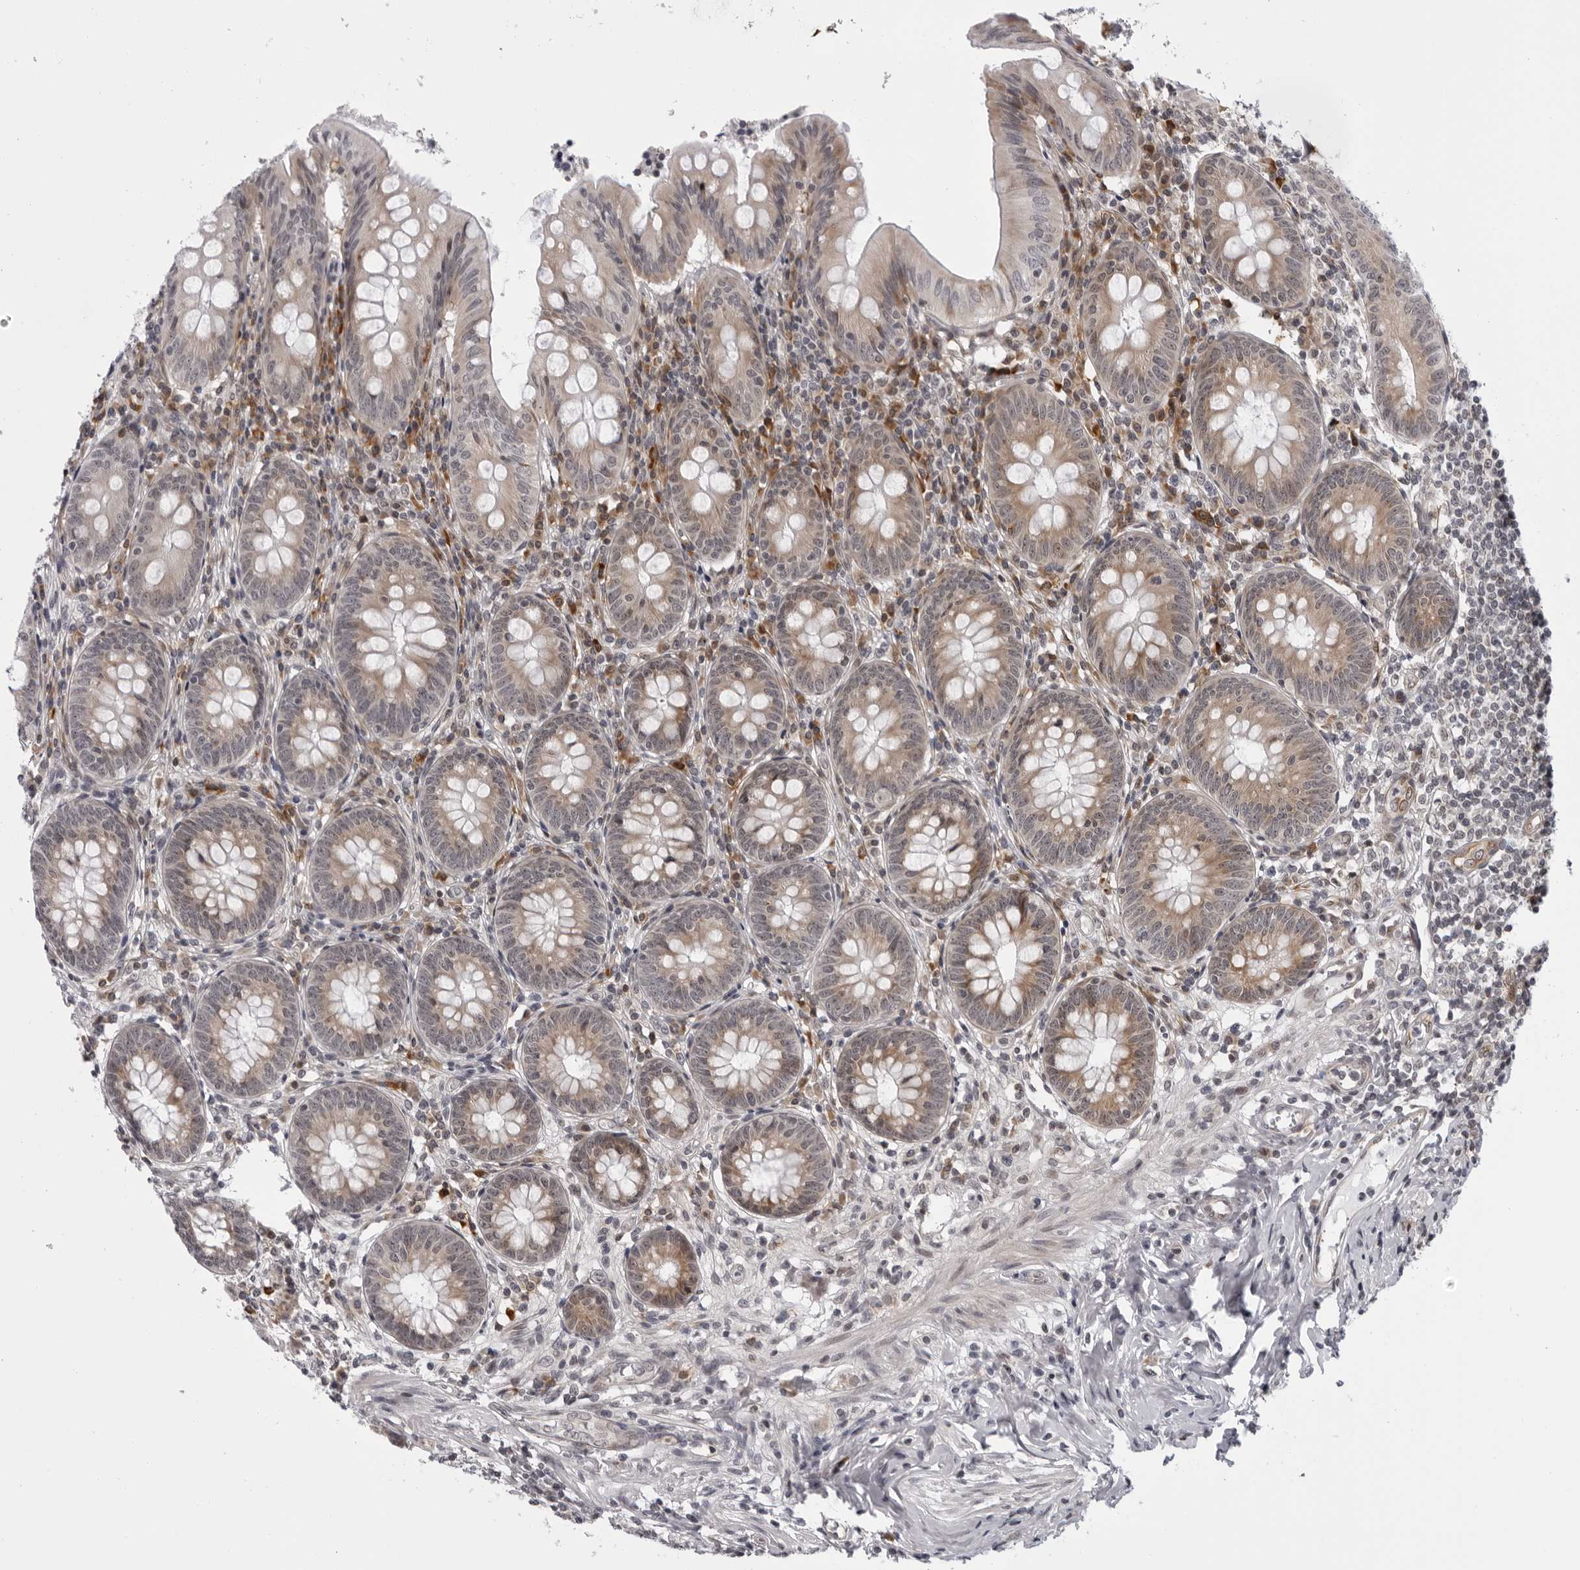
{"staining": {"intensity": "weak", "quantity": ">75%", "location": "cytoplasmic/membranous"}, "tissue": "appendix", "cell_type": "Glandular cells", "image_type": "normal", "snomed": [{"axis": "morphology", "description": "Normal tissue, NOS"}, {"axis": "topography", "description": "Appendix"}], "caption": "Weak cytoplasmic/membranous protein expression is seen in about >75% of glandular cells in appendix. (Stains: DAB (3,3'-diaminobenzidine) in brown, nuclei in blue, Microscopy: brightfield microscopy at high magnification).", "gene": "GCSAML", "patient": {"sex": "female", "age": 54}}